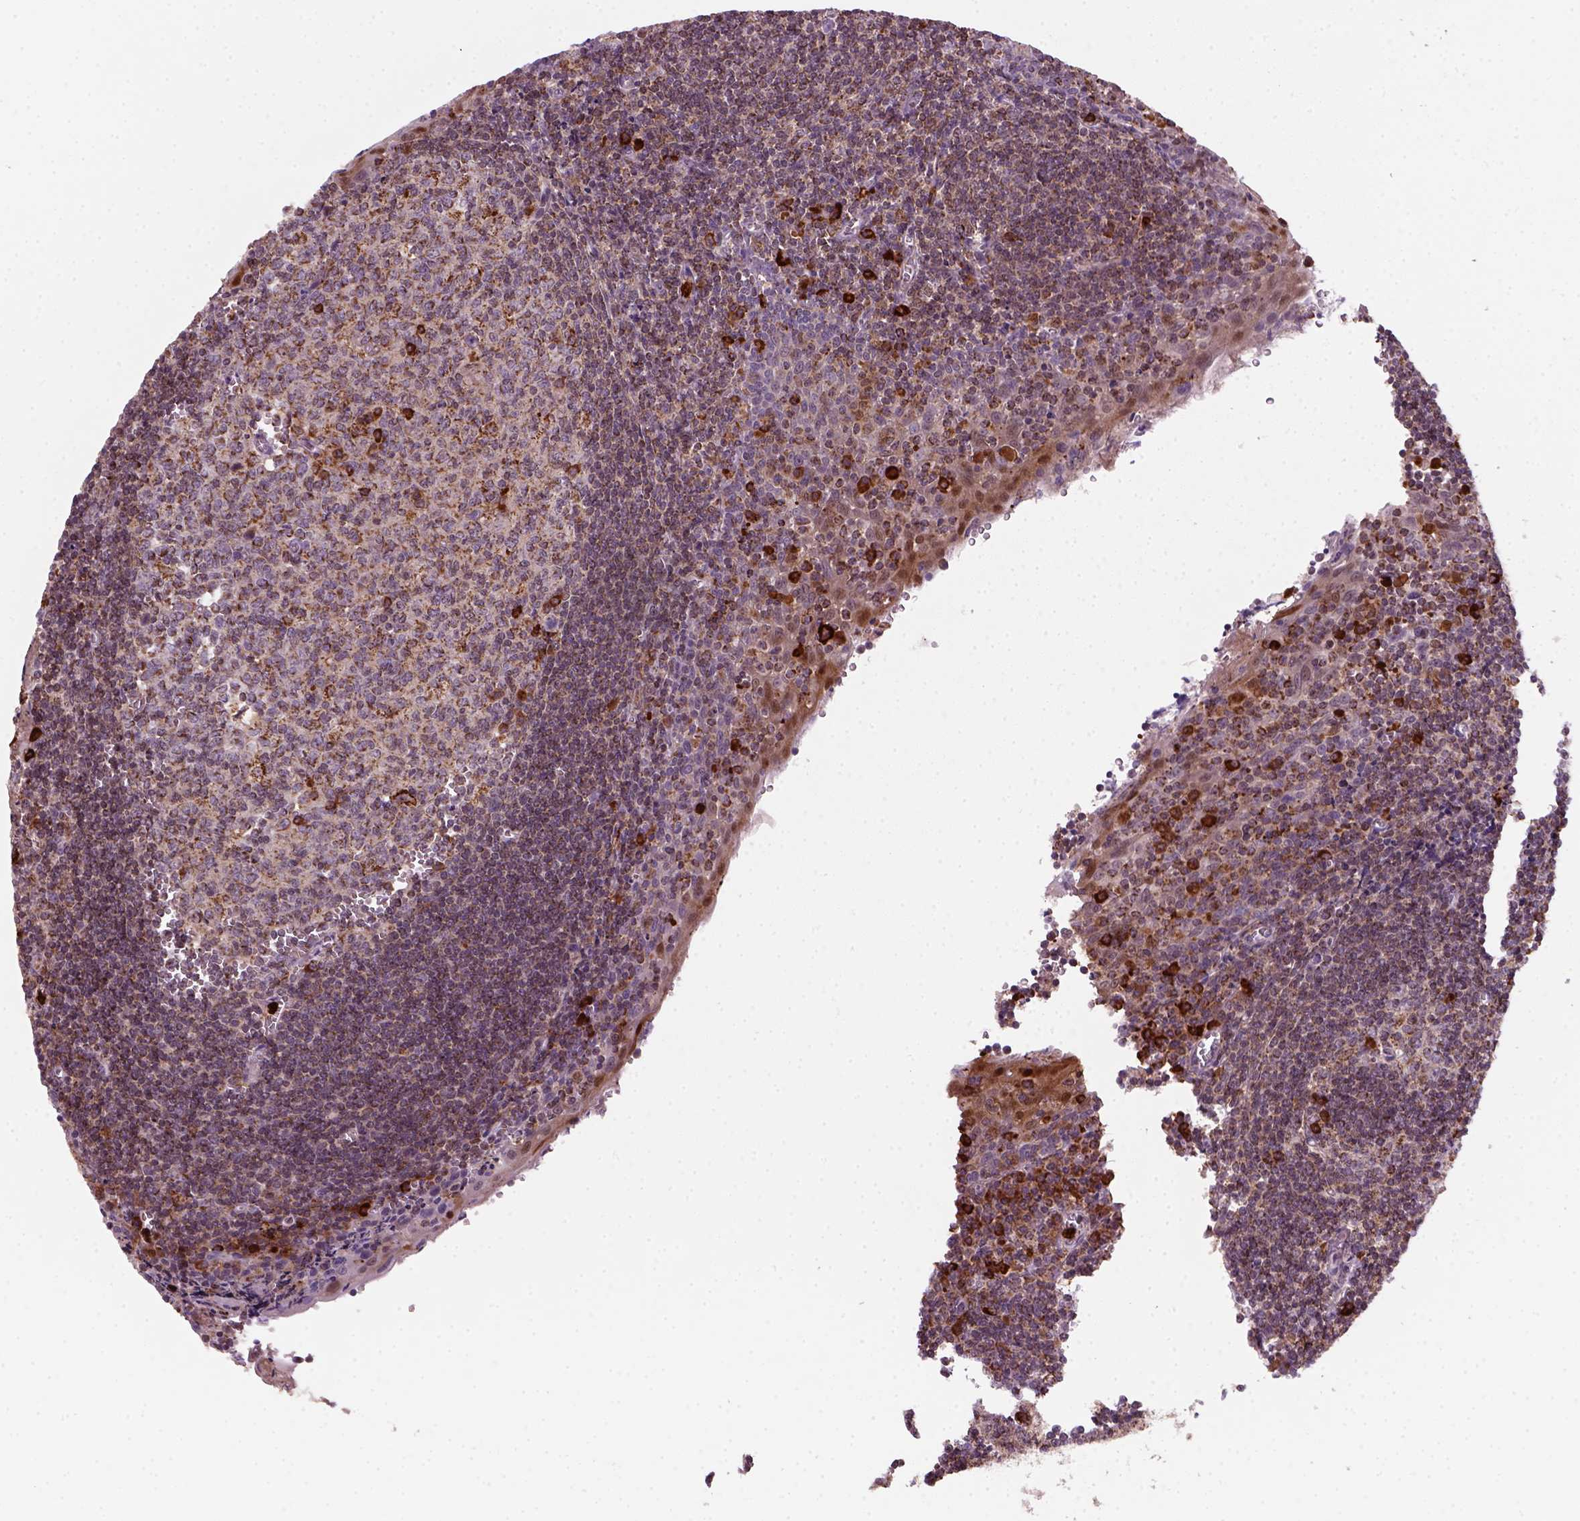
{"staining": {"intensity": "strong", "quantity": ">75%", "location": "cytoplasmic/membranous"}, "tissue": "tonsil", "cell_type": "Germinal center cells", "image_type": "normal", "snomed": [{"axis": "morphology", "description": "Normal tissue, NOS"}, {"axis": "morphology", "description": "Inflammation, NOS"}, {"axis": "topography", "description": "Tonsil"}], "caption": "The micrograph reveals staining of unremarkable tonsil, revealing strong cytoplasmic/membranous protein expression (brown color) within germinal center cells.", "gene": "NUDT16L1", "patient": {"sex": "female", "age": 31}}